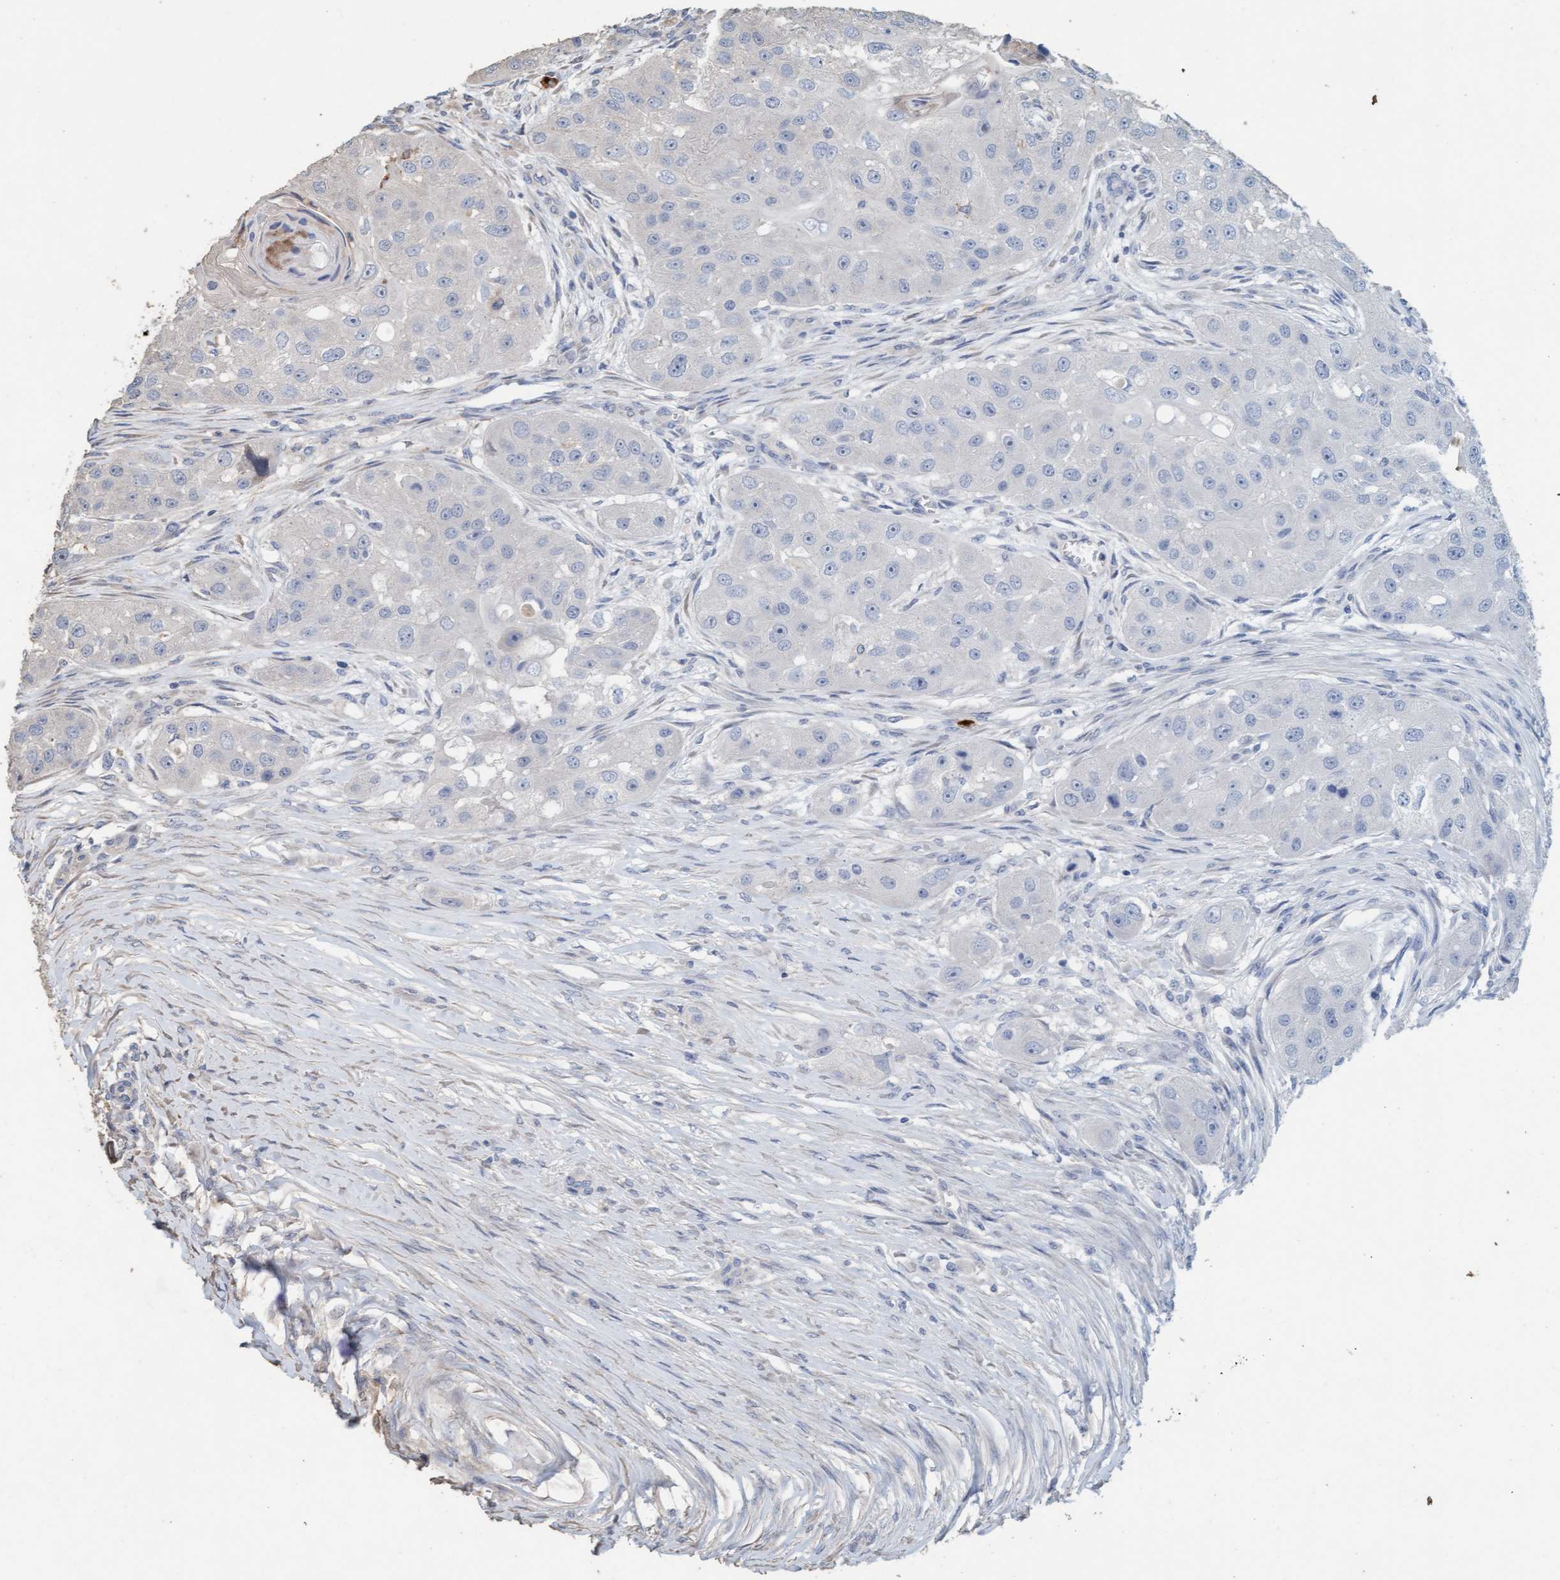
{"staining": {"intensity": "negative", "quantity": "none", "location": "none"}, "tissue": "head and neck cancer", "cell_type": "Tumor cells", "image_type": "cancer", "snomed": [{"axis": "morphology", "description": "Normal tissue, NOS"}, {"axis": "morphology", "description": "Squamous cell carcinoma, NOS"}, {"axis": "topography", "description": "Skeletal muscle"}, {"axis": "topography", "description": "Head-Neck"}], "caption": "A photomicrograph of human head and neck squamous cell carcinoma is negative for staining in tumor cells.", "gene": "LONRF1", "patient": {"sex": "male", "age": 51}}